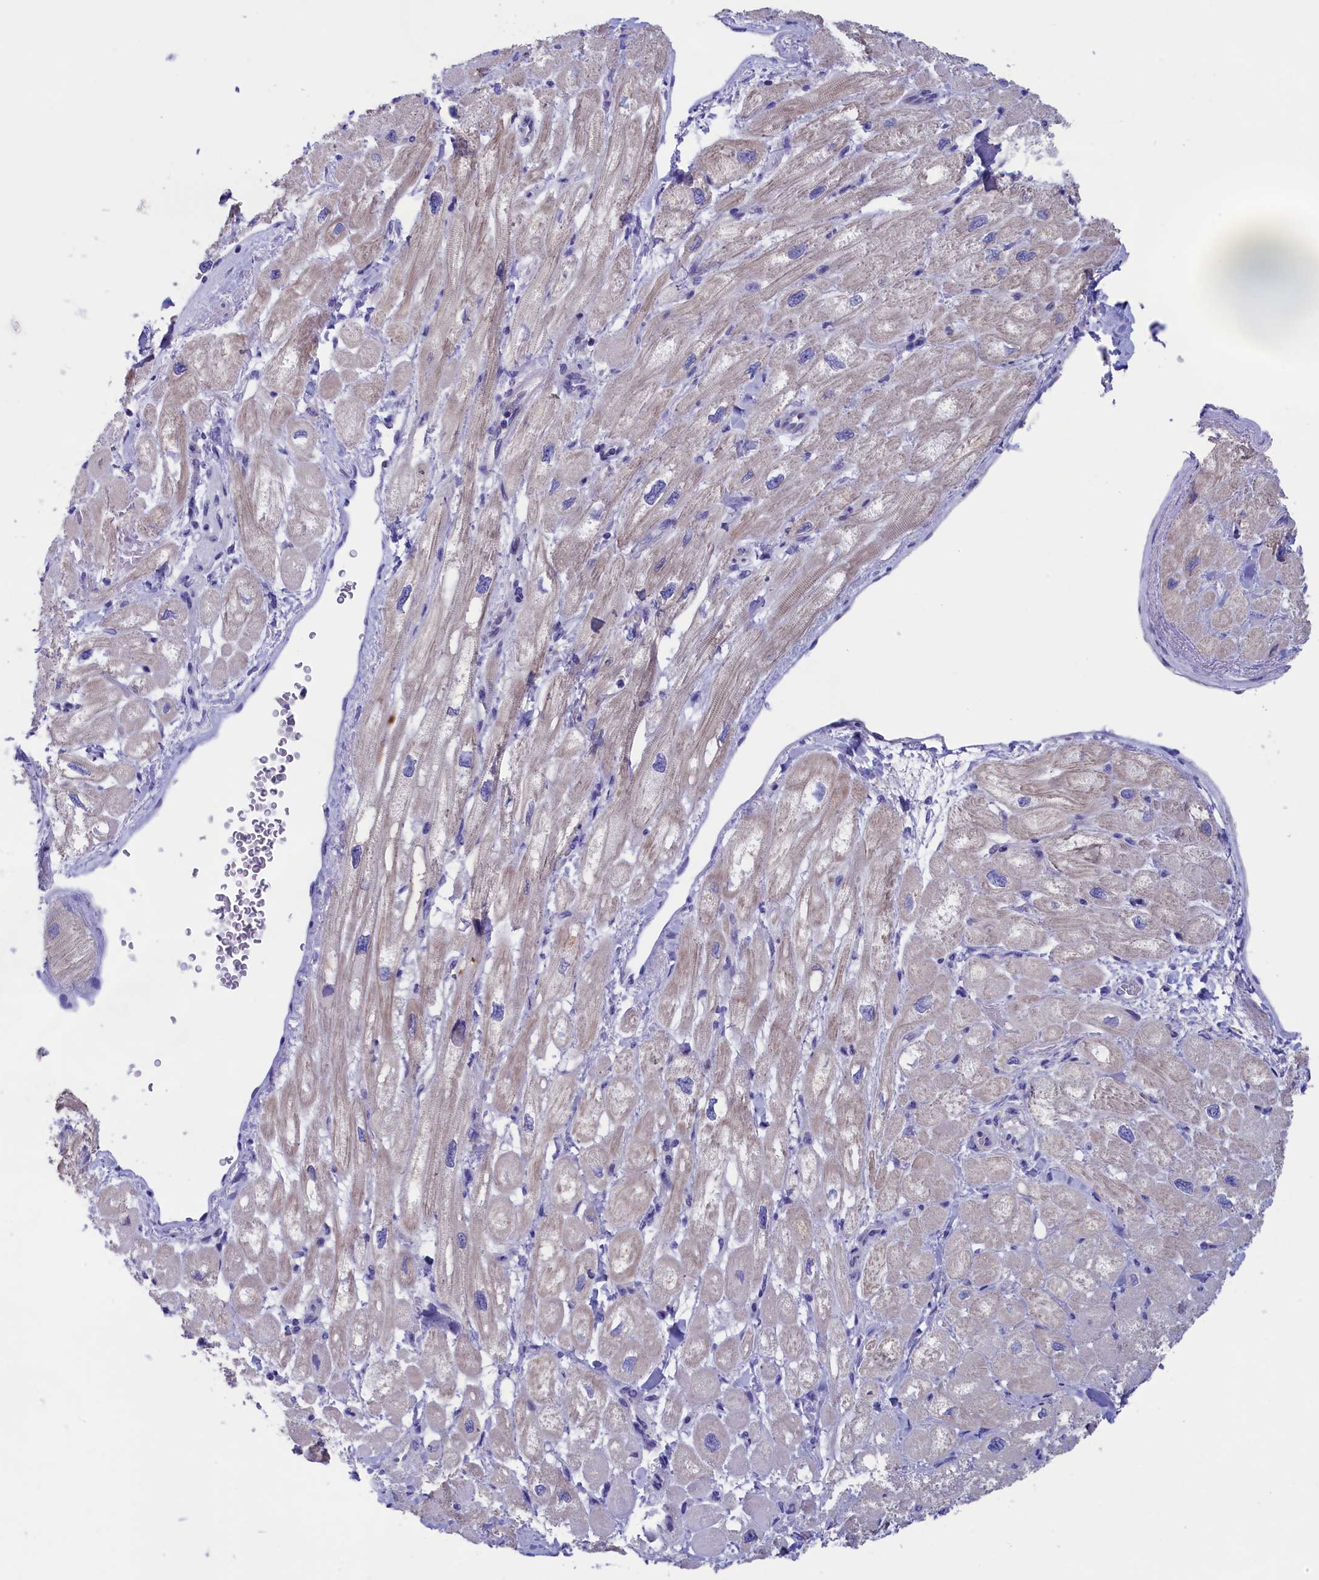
{"staining": {"intensity": "moderate", "quantity": "<25%", "location": "cytoplasmic/membranous"}, "tissue": "heart muscle", "cell_type": "Cardiomyocytes", "image_type": "normal", "snomed": [{"axis": "morphology", "description": "Normal tissue, NOS"}, {"axis": "topography", "description": "Heart"}], "caption": "This image displays immunohistochemistry staining of normal heart muscle, with low moderate cytoplasmic/membranous expression in approximately <25% of cardiomyocytes.", "gene": "VPS35L", "patient": {"sex": "male", "age": 65}}